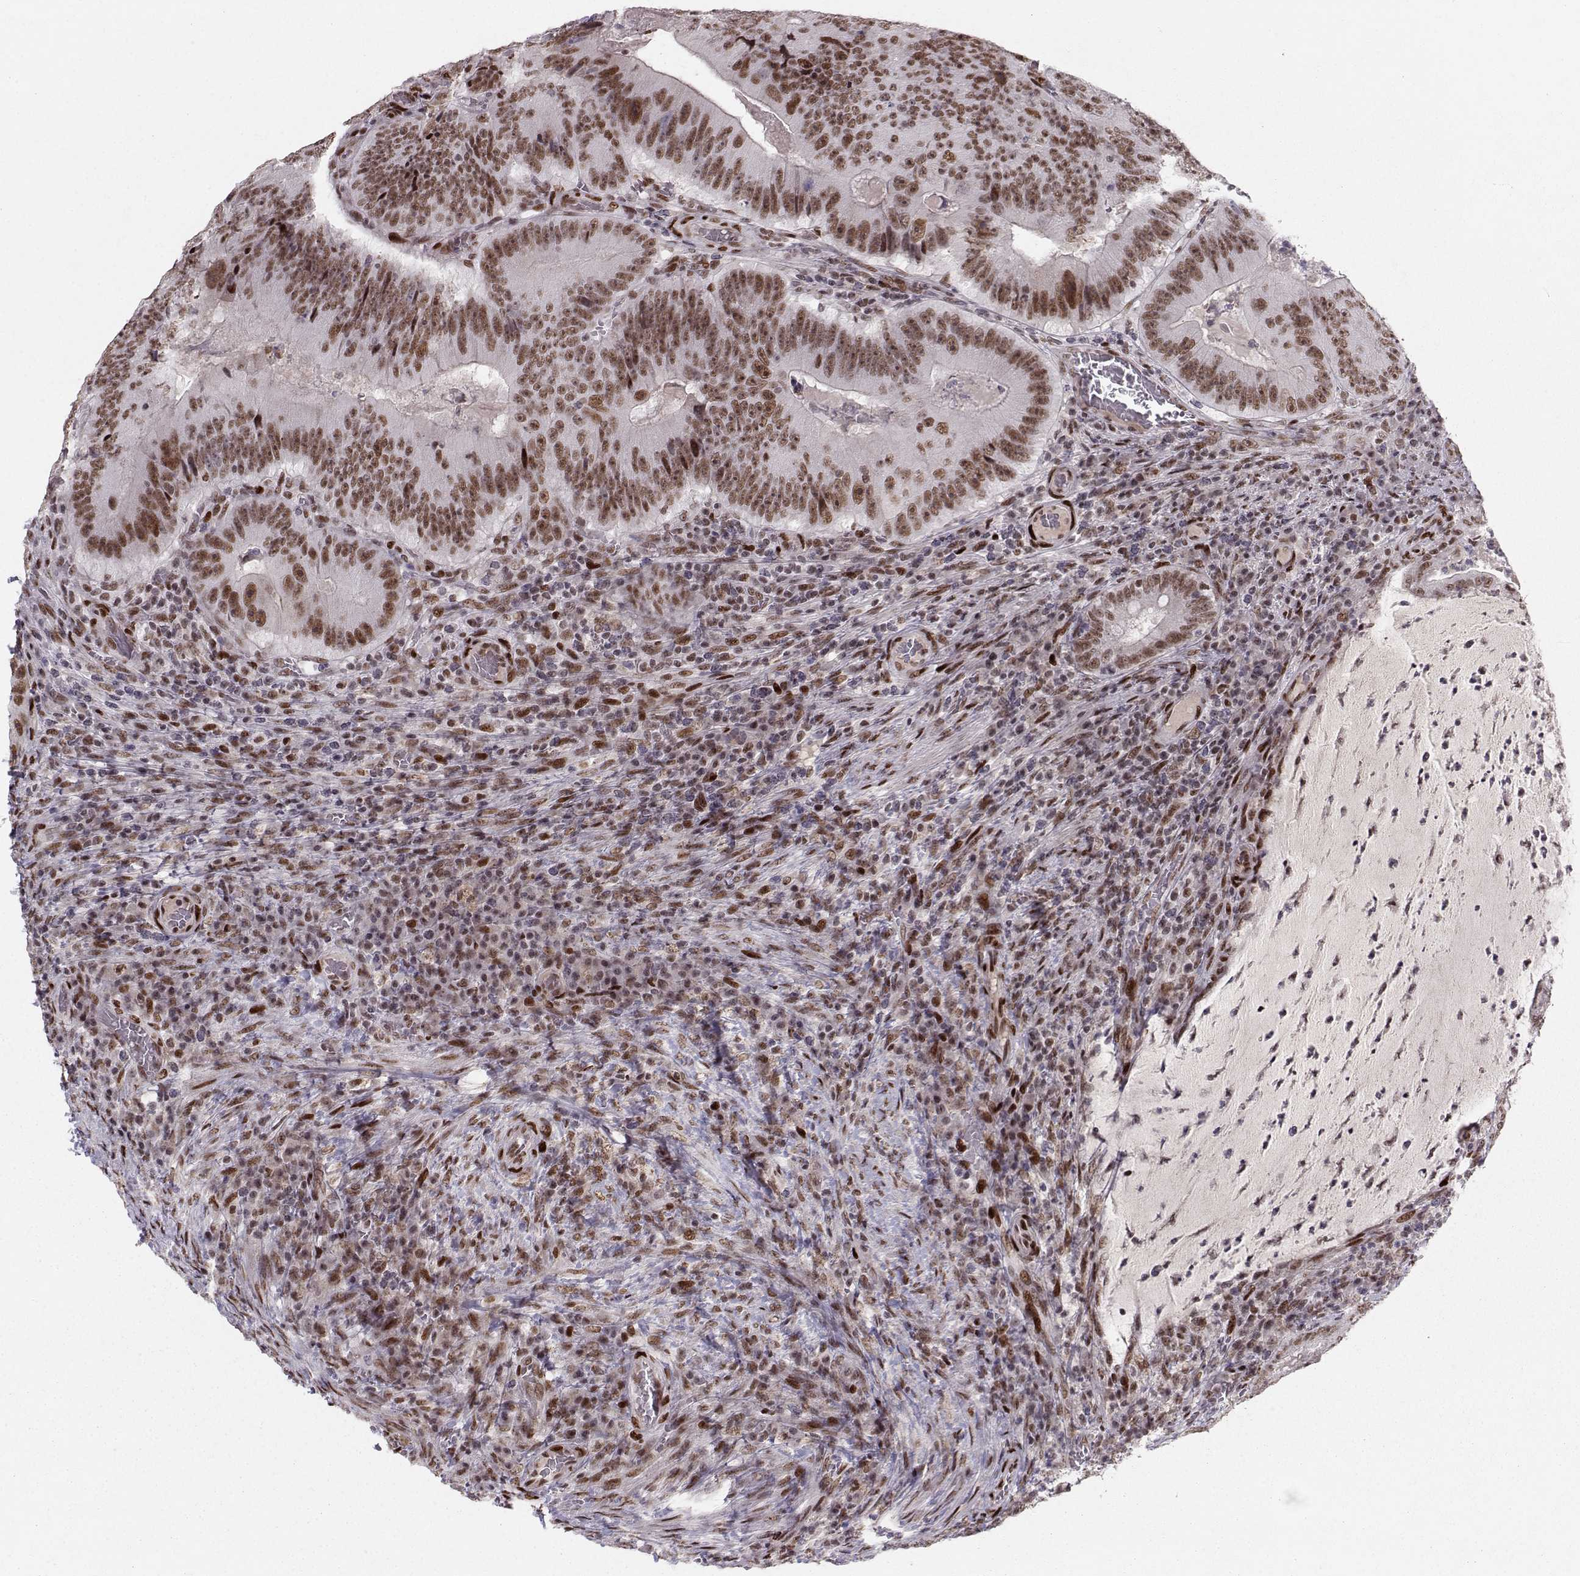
{"staining": {"intensity": "moderate", "quantity": ">75%", "location": "nuclear"}, "tissue": "colorectal cancer", "cell_type": "Tumor cells", "image_type": "cancer", "snomed": [{"axis": "morphology", "description": "Adenocarcinoma, NOS"}, {"axis": "topography", "description": "Colon"}], "caption": "The histopathology image displays immunohistochemical staining of colorectal adenocarcinoma. There is moderate nuclear positivity is present in about >75% of tumor cells. (DAB (3,3'-diaminobenzidine) IHC with brightfield microscopy, high magnification).", "gene": "SNAPC2", "patient": {"sex": "female", "age": 86}}